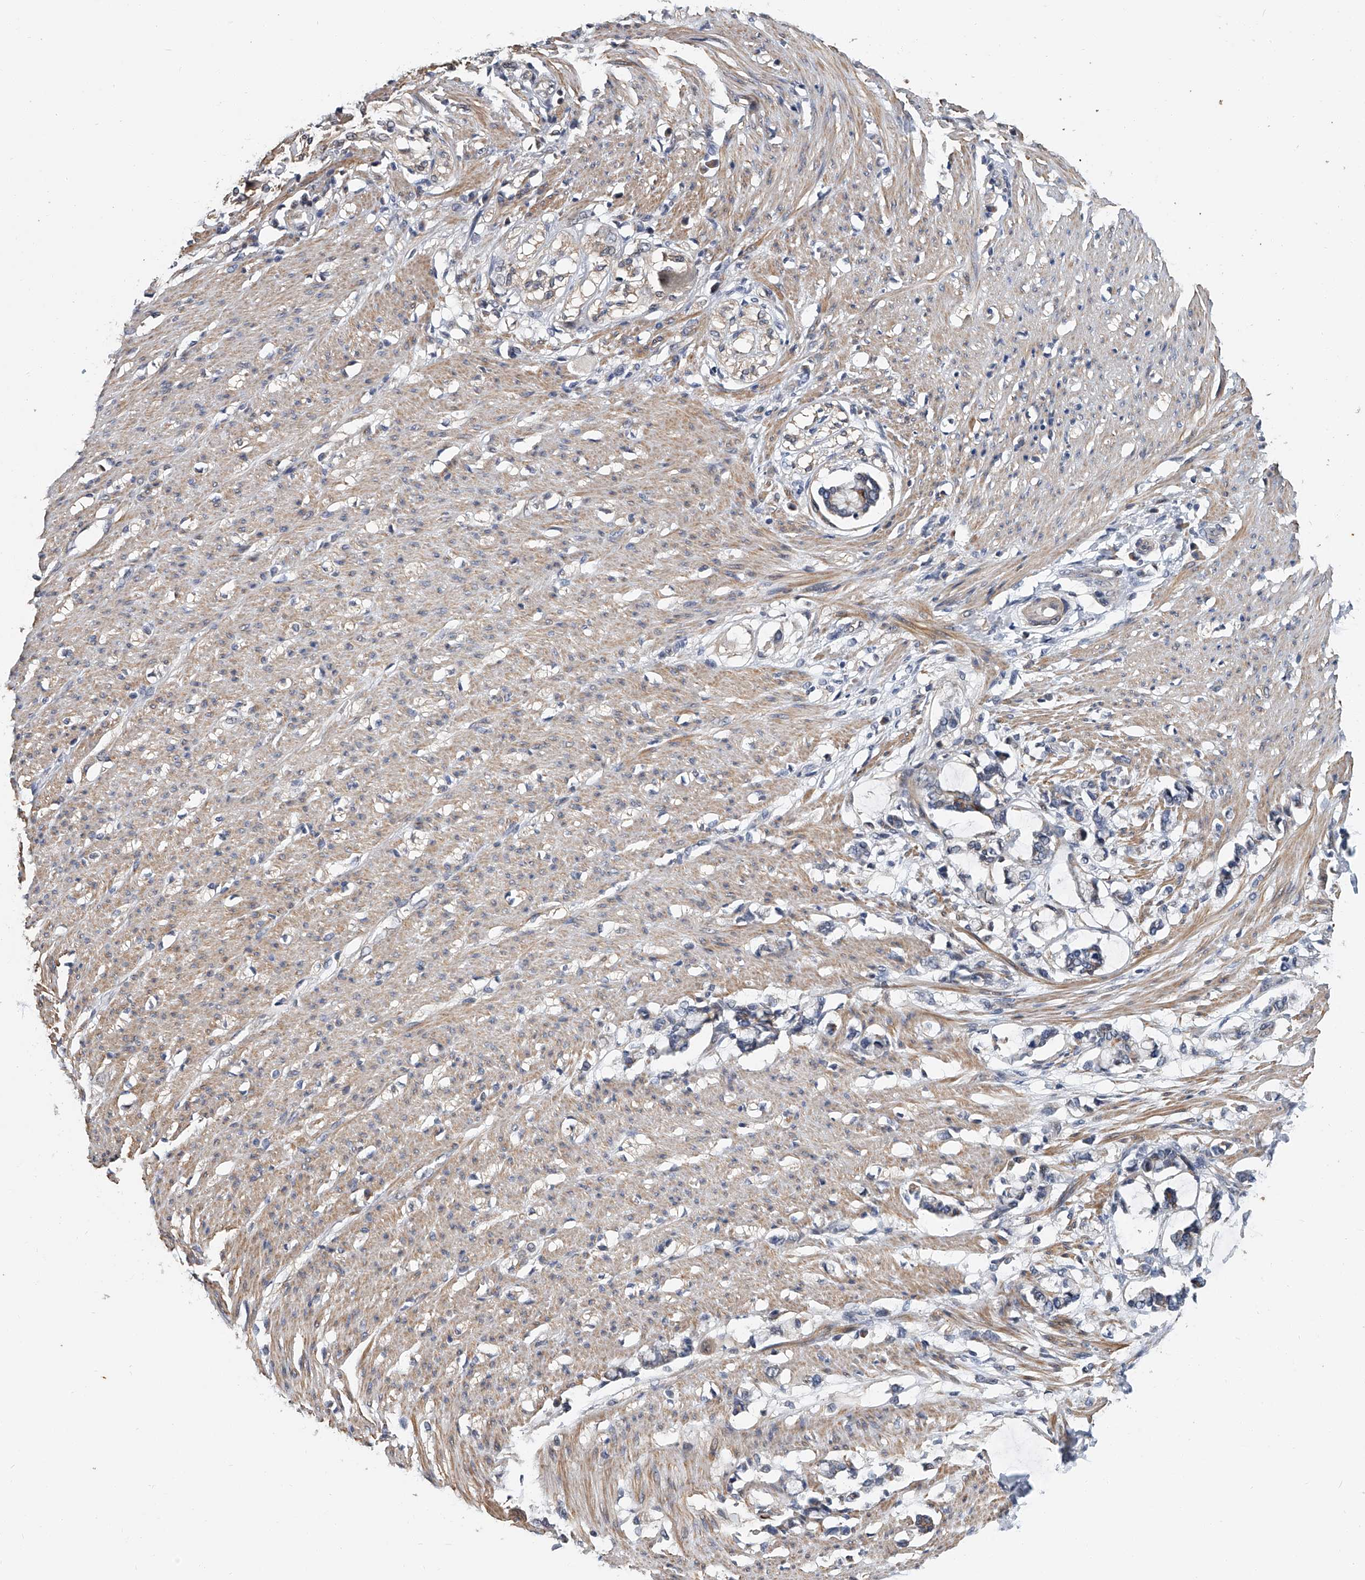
{"staining": {"intensity": "moderate", "quantity": "25%-75%", "location": "cytoplasmic/membranous"}, "tissue": "smooth muscle", "cell_type": "Smooth muscle cells", "image_type": "normal", "snomed": [{"axis": "morphology", "description": "Normal tissue, NOS"}, {"axis": "morphology", "description": "Adenocarcinoma, NOS"}, {"axis": "topography", "description": "Colon"}, {"axis": "topography", "description": "Peripheral nerve tissue"}], "caption": "Smooth muscle was stained to show a protein in brown. There is medium levels of moderate cytoplasmic/membranous staining in about 25%-75% of smooth muscle cells.", "gene": "CD200", "patient": {"sex": "male", "age": 14}}